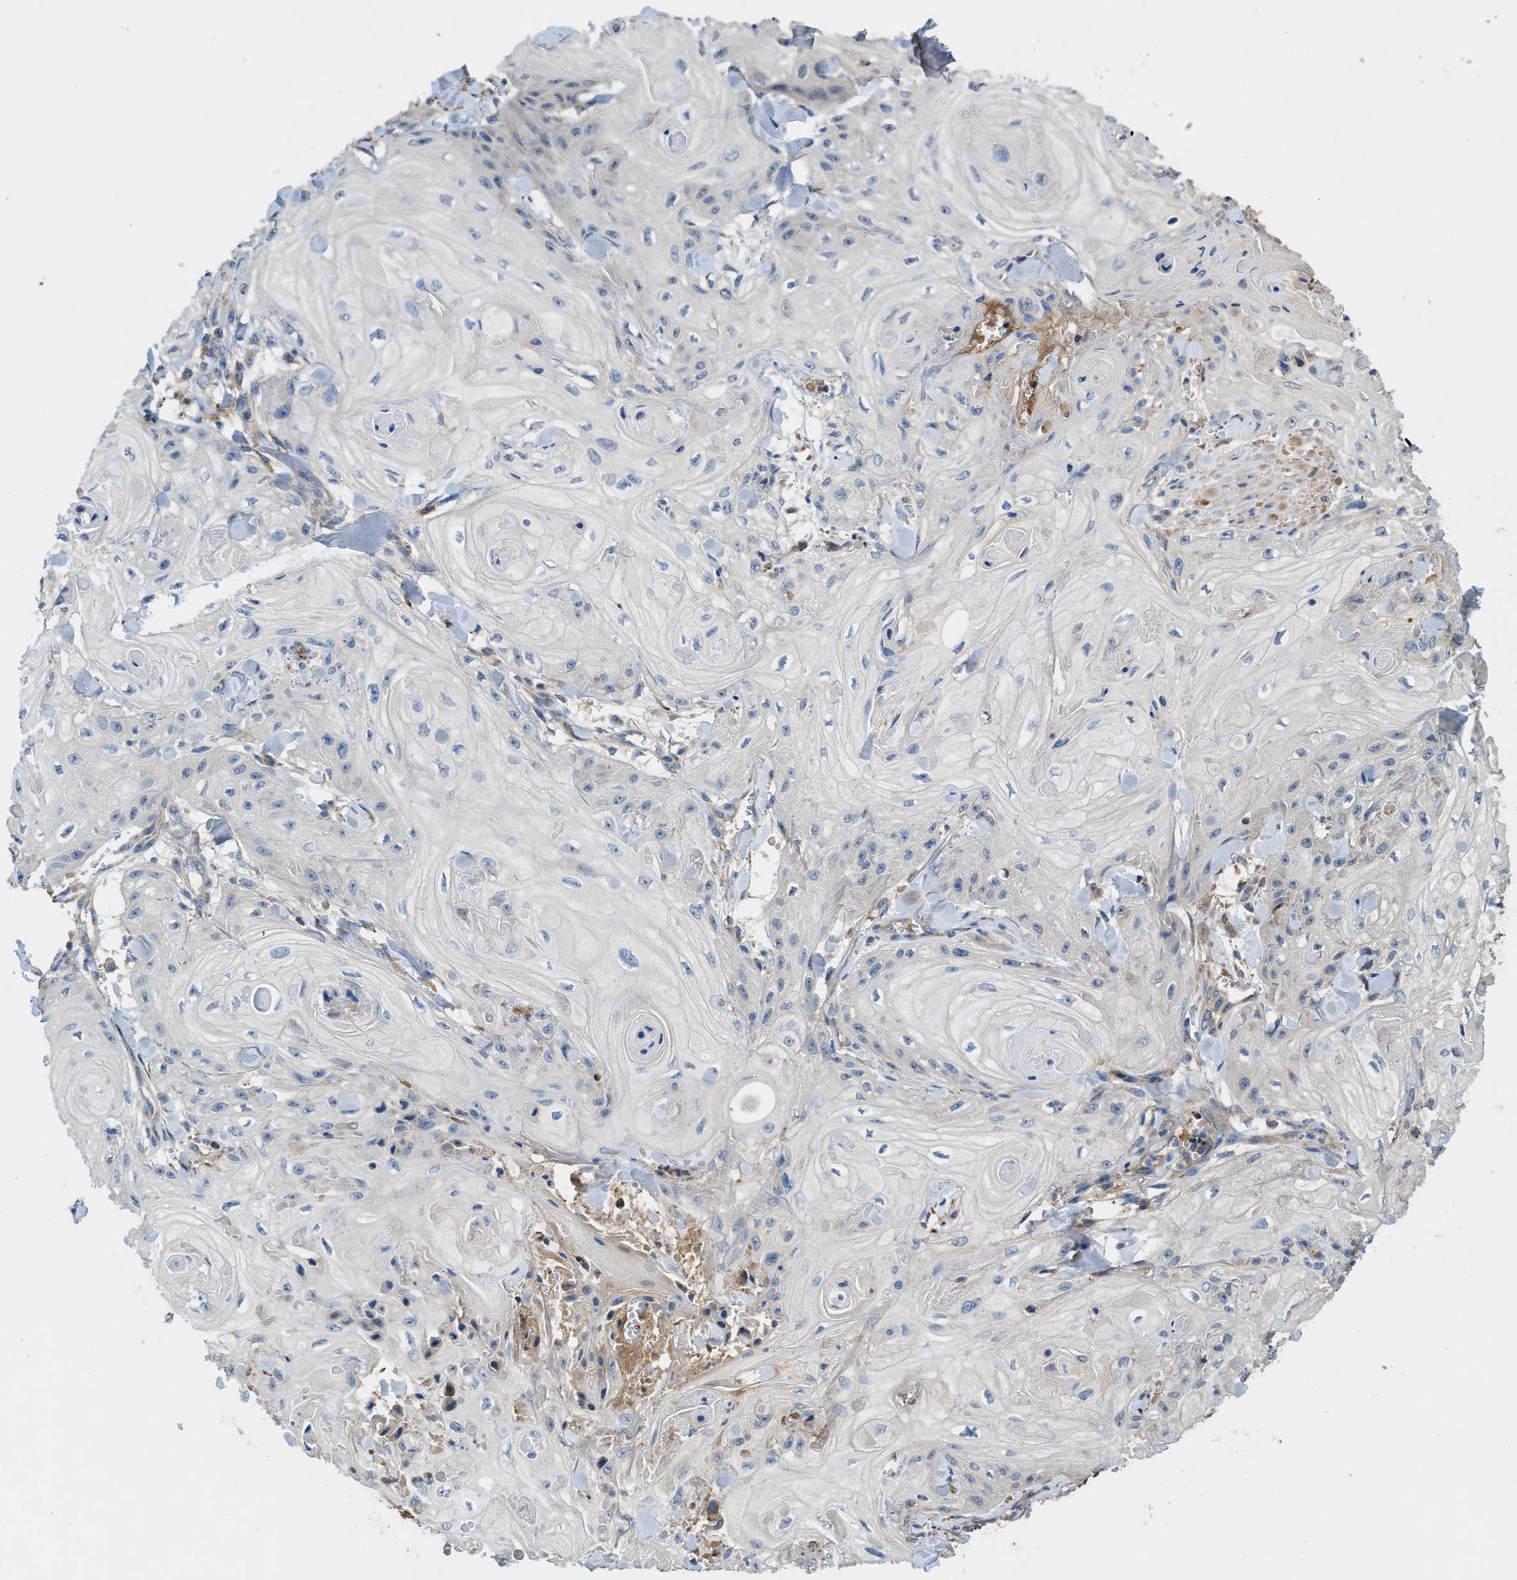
{"staining": {"intensity": "negative", "quantity": "none", "location": "none"}, "tissue": "skin cancer", "cell_type": "Tumor cells", "image_type": "cancer", "snomed": [{"axis": "morphology", "description": "Squamous cell carcinoma, NOS"}, {"axis": "topography", "description": "Skin"}], "caption": "DAB (3,3'-diaminobenzidine) immunohistochemical staining of human skin cancer (squamous cell carcinoma) exhibits no significant positivity in tumor cells.", "gene": "RIPK2", "patient": {"sex": "male", "age": 74}}